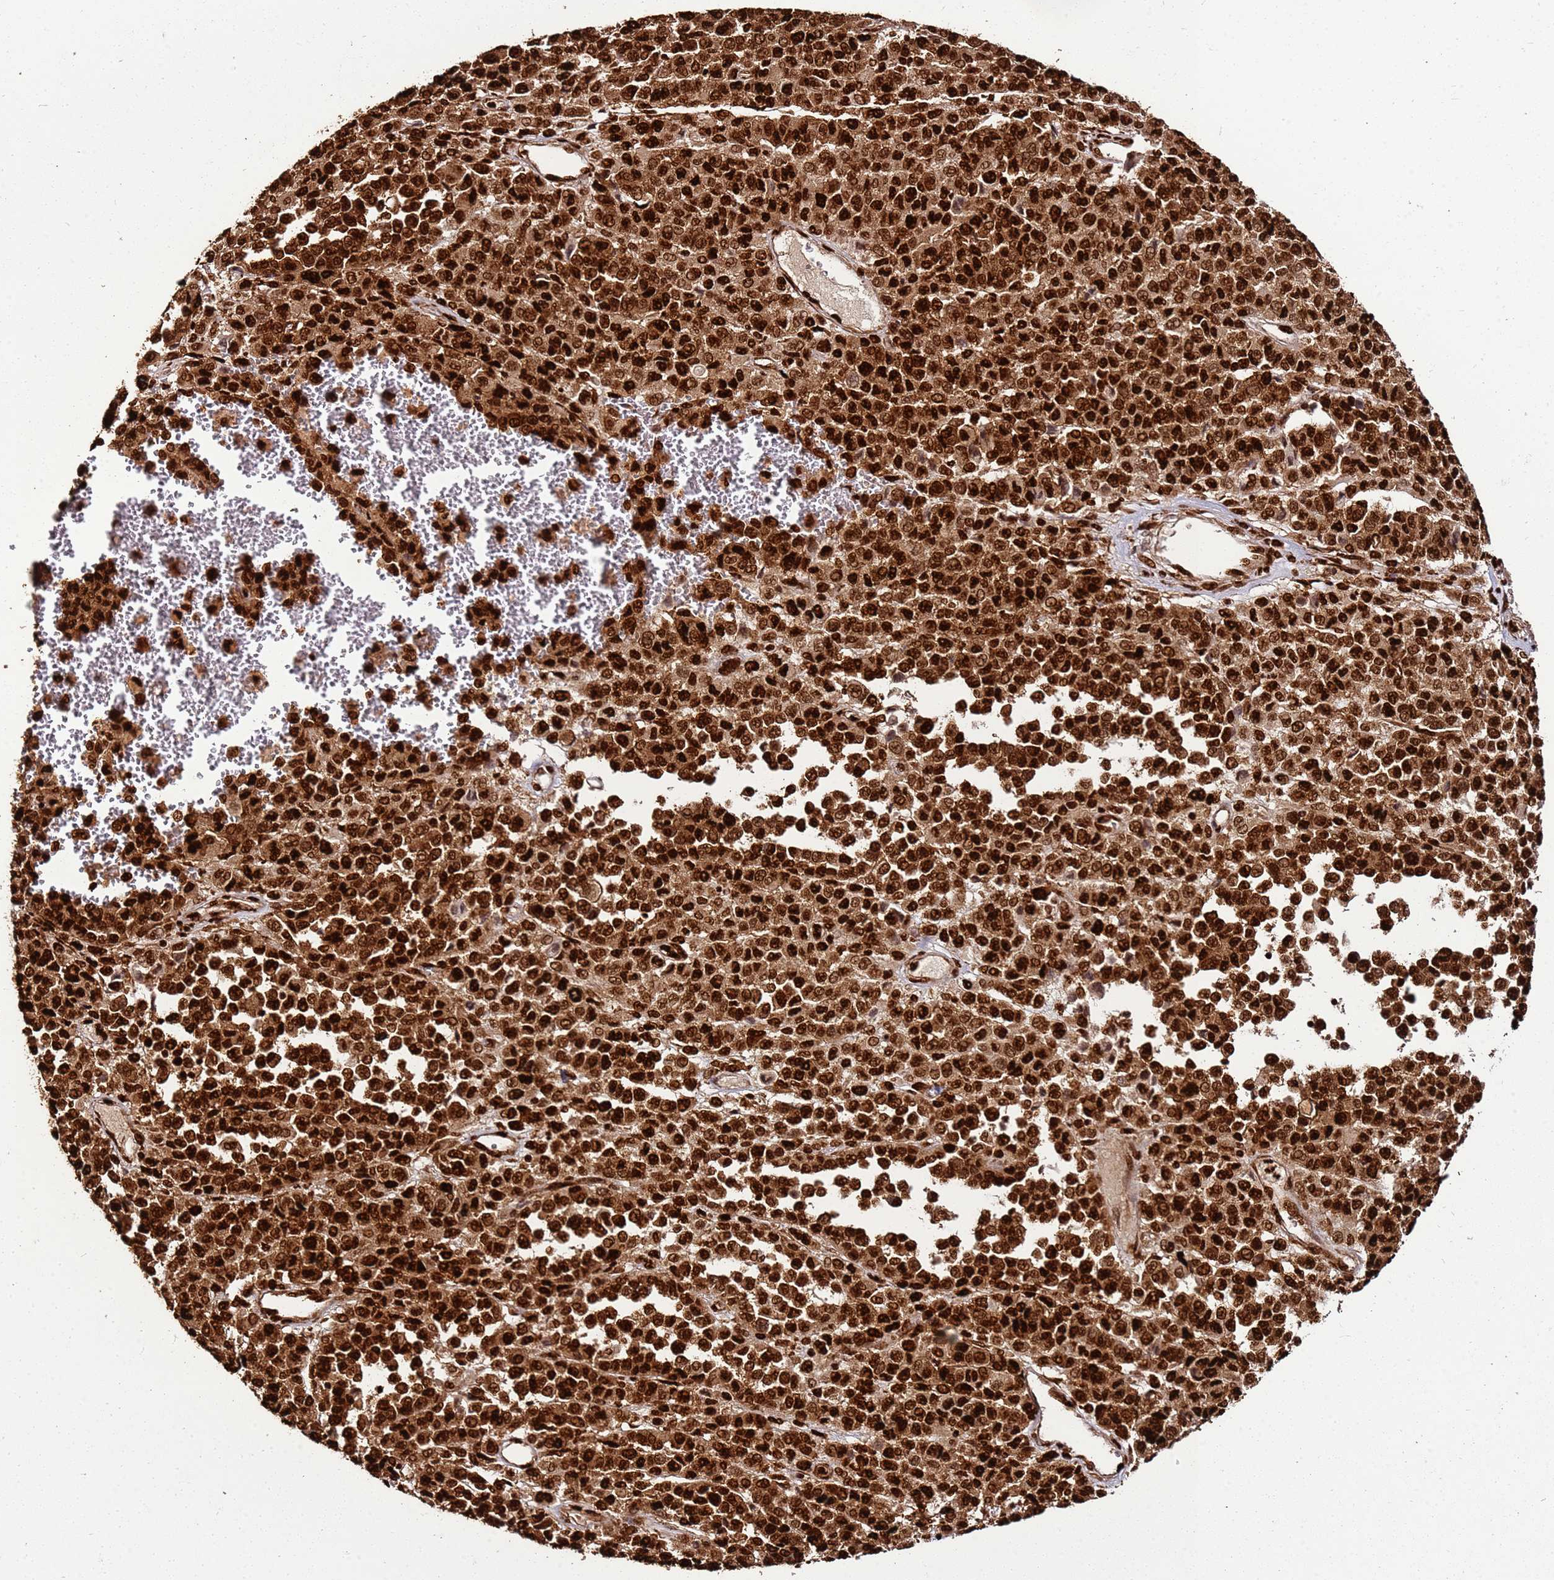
{"staining": {"intensity": "strong", "quantity": ">75%", "location": "nuclear"}, "tissue": "melanoma", "cell_type": "Tumor cells", "image_type": "cancer", "snomed": [{"axis": "morphology", "description": "Malignant melanoma, Metastatic site"}, {"axis": "topography", "description": "Pancreas"}], "caption": "Melanoma stained with IHC reveals strong nuclear expression in about >75% of tumor cells.", "gene": "HNRNPAB", "patient": {"sex": "female", "age": 30}}